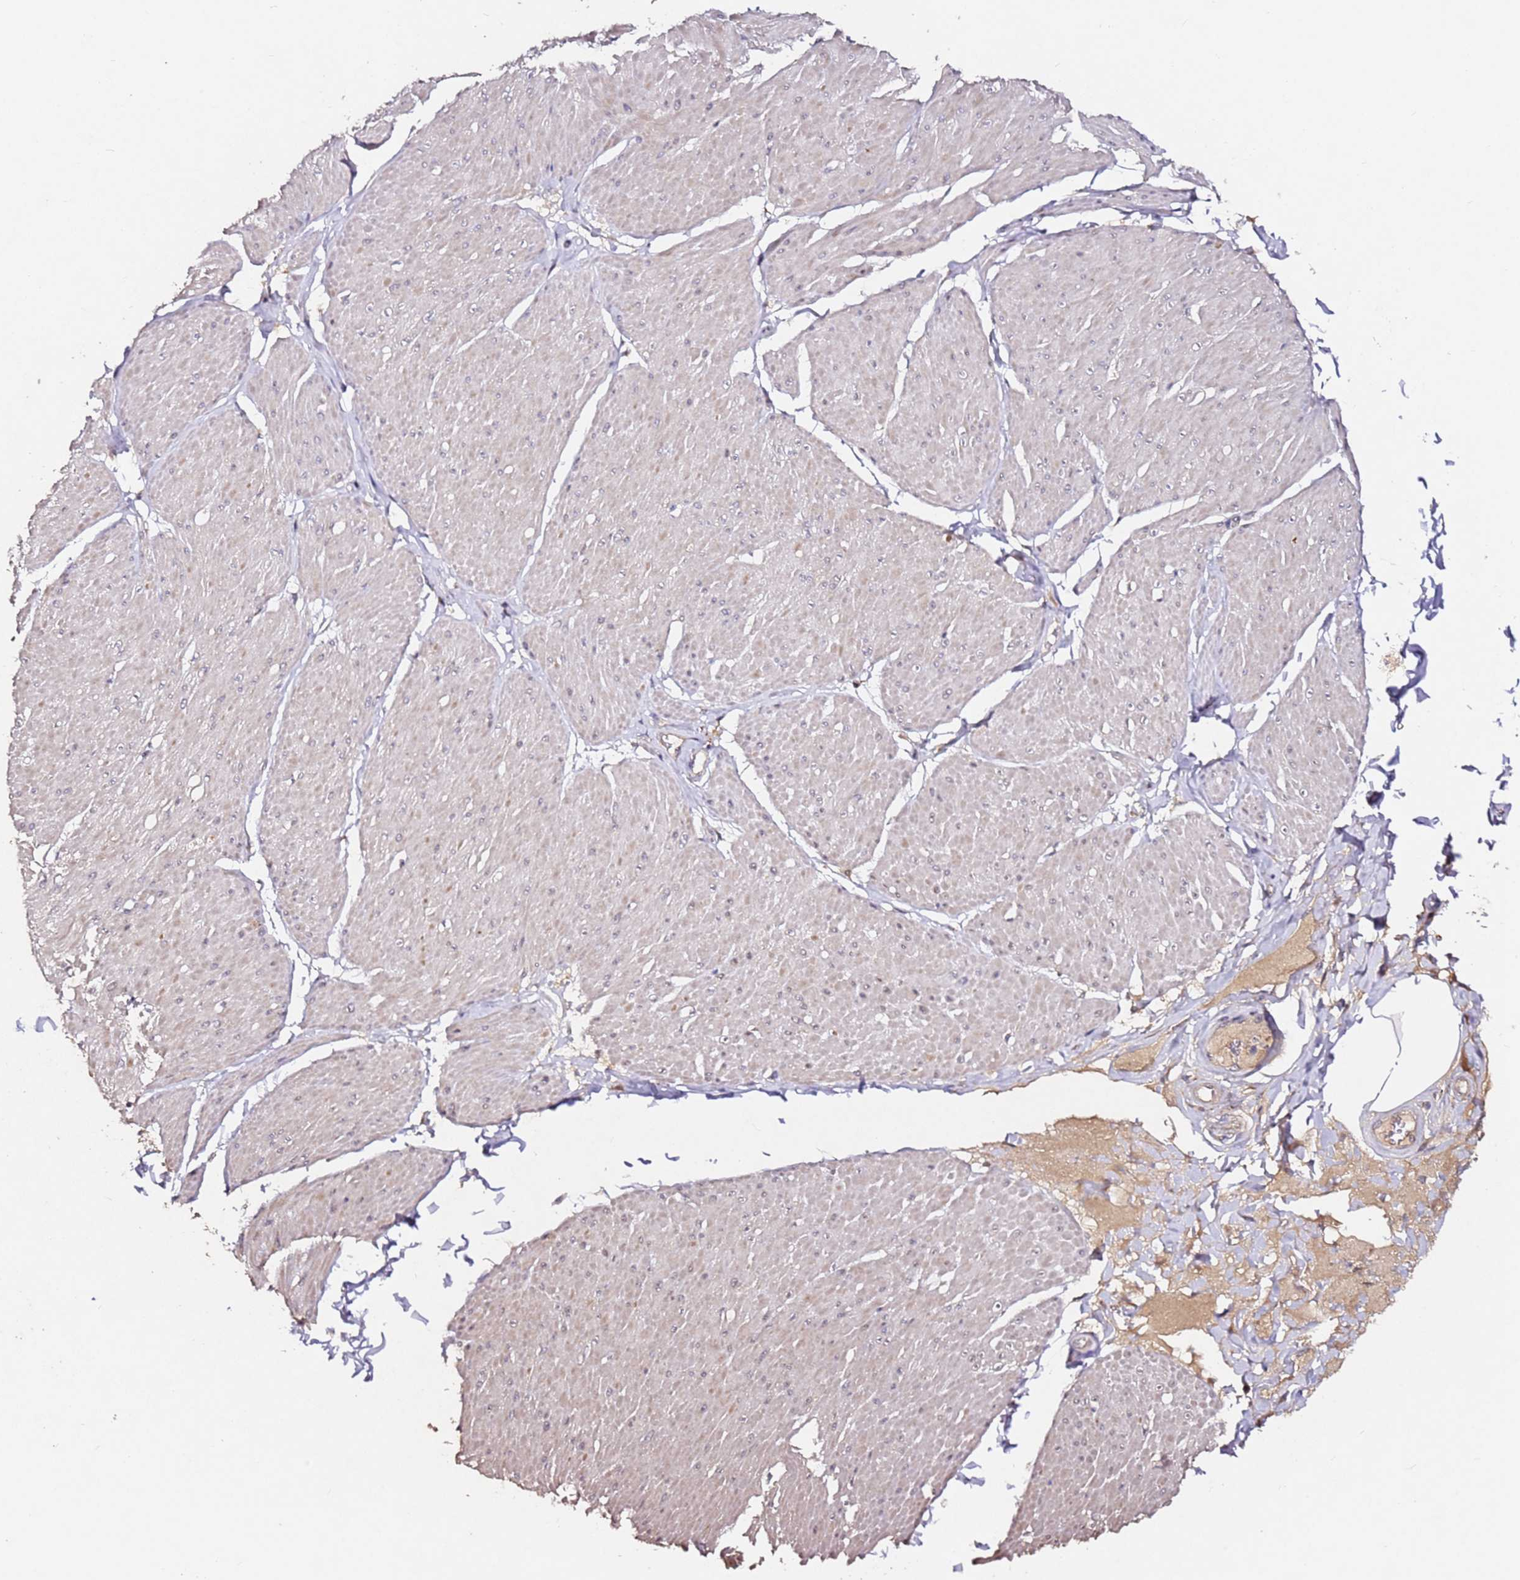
{"staining": {"intensity": "weak", "quantity": "<25%", "location": "cytoplasmic/membranous"}, "tissue": "smooth muscle", "cell_type": "Smooth muscle cells", "image_type": "normal", "snomed": [{"axis": "morphology", "description": "Urothelial carcinoma, High grade"}, {"axis": "topography", "description": "Urinary bladder"}], "caption": "Smooth muscle stained for a protein using immunohistochemistry (IHC) exhibits no staining smooth muscle cells.", "gene": "ALG11", "patient": {"sex": "male", "age": 46}}